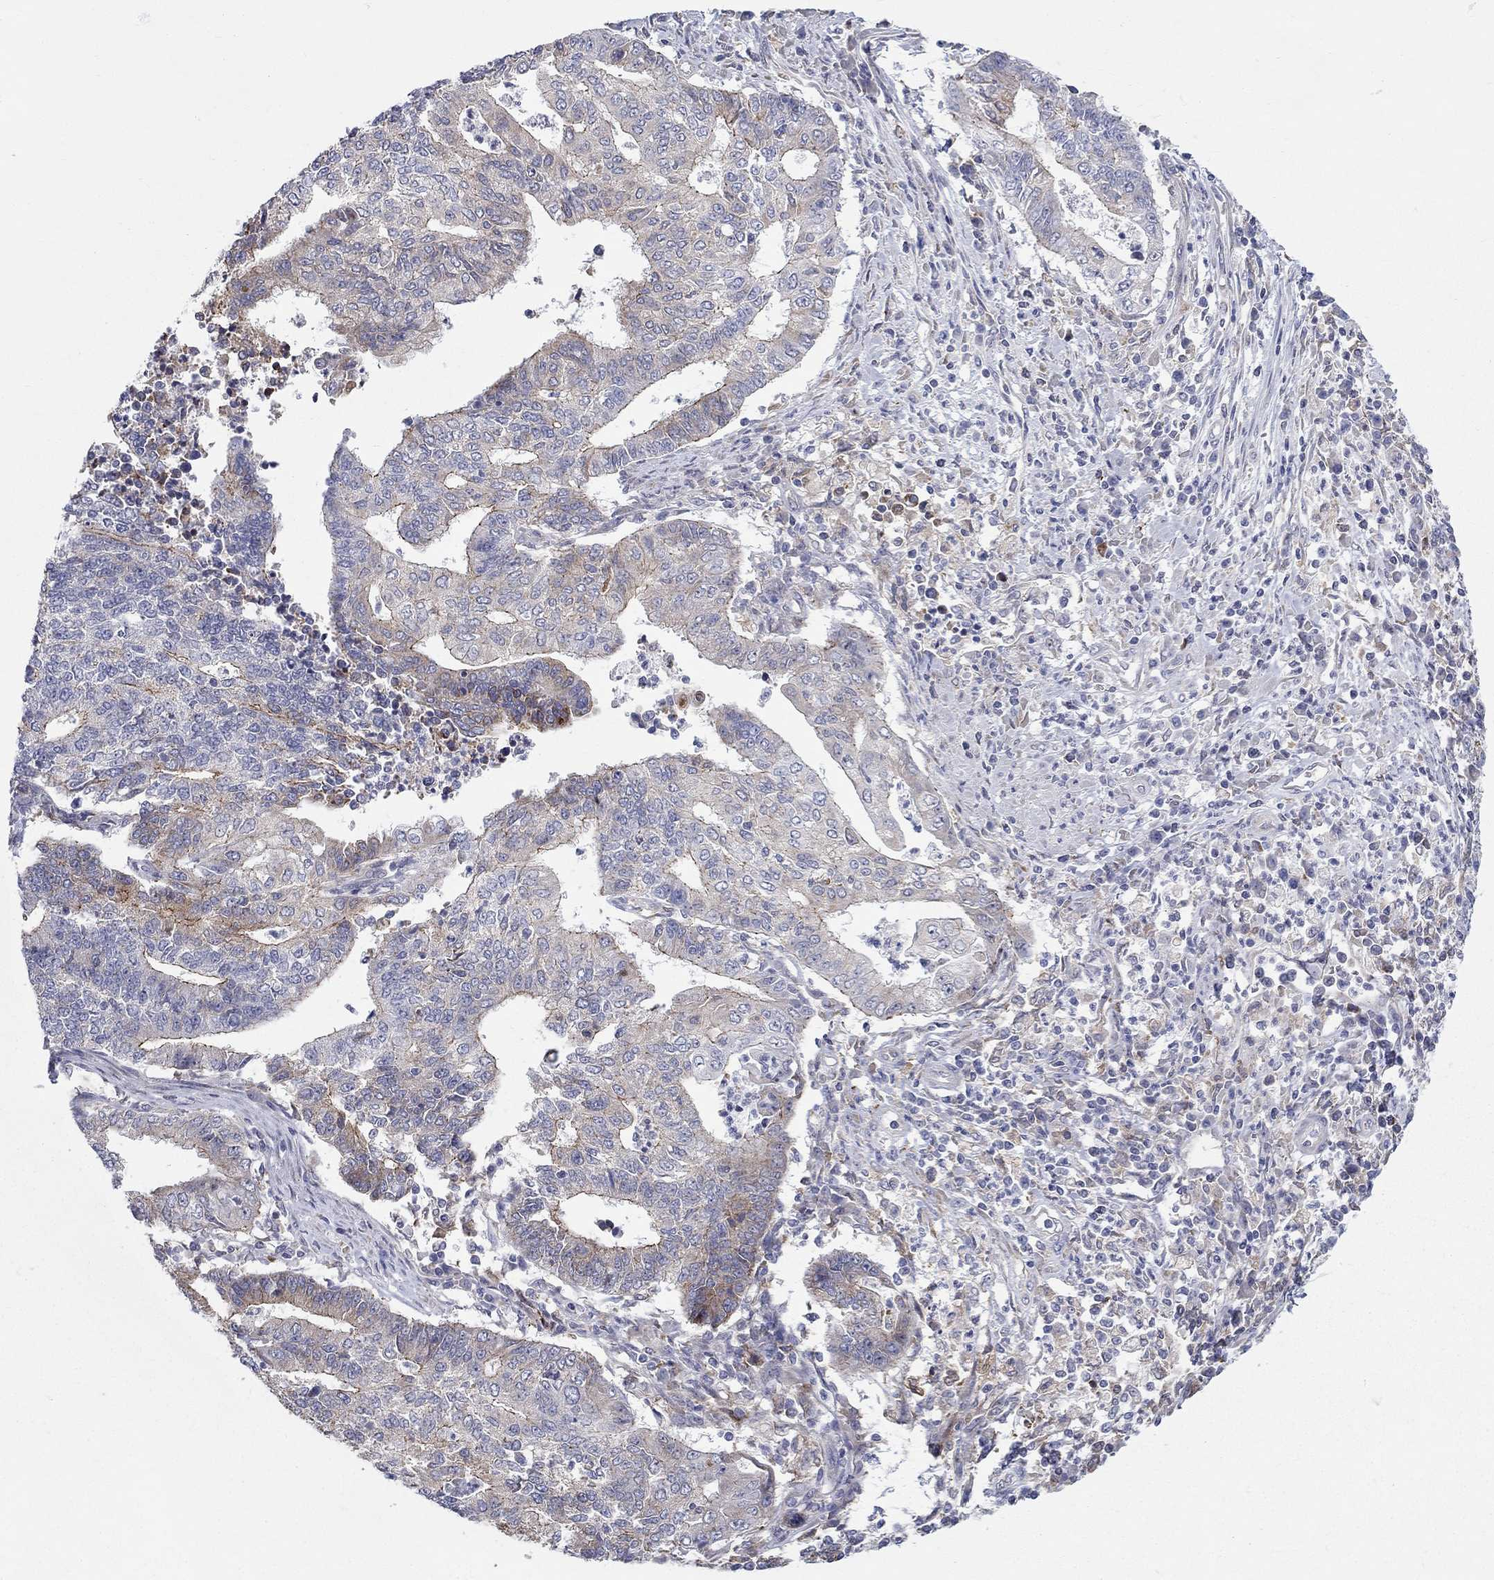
{"staining": {"intensity": "moderate", "quantity": "<25%", "location": "cytoplasmic/membranous"}, "tissue": "endometrial cancer", "cell_type": "Tumor cells", "image_type": "cancer", "snomed": [{"axis": "morphology", "description": "Adenocarcinoma, NOS"}, {"axis": "topography", "description": "Uterus"}, {"axis": "topography", "description": "Endometrium"}], "caption": "Endometrial cancer stained with a brown dye displays moderate cytoplasmic/membranous positive staining in about <25% of tumor cells.", "gene": "QRFPR", "patient": {"sex": "female", "age": 54}}